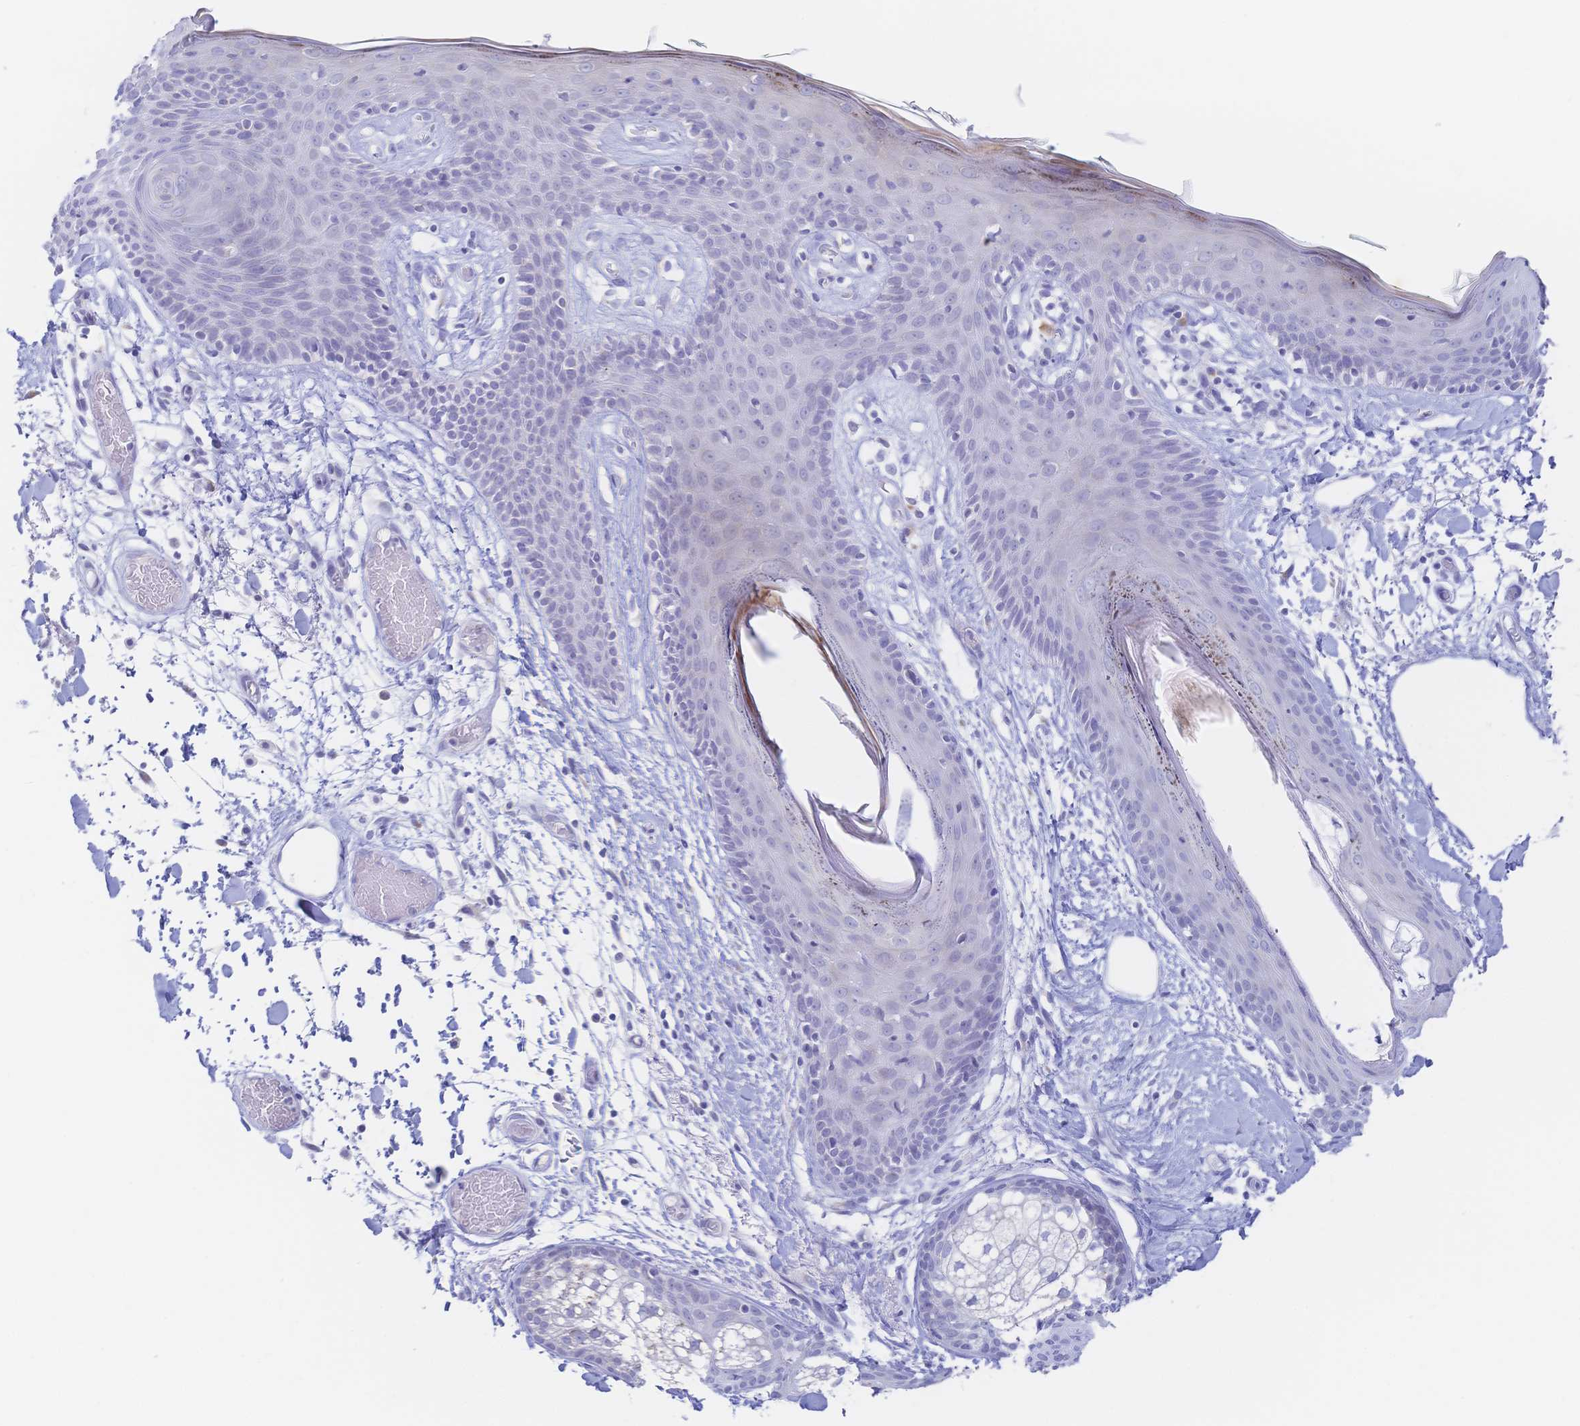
{"staining": {"intensity": "negative", "quantity": "none", "location": "none"}, "tissue": "skin", "cell_type": "Fibroblasts", "image_type": "normal", "snomed": [{"axis": "morphology", "description": "Normal tissue, NOS"}, {"axis": "topography", "description": "Skin"}], "caption": "The photomicrograph shows no staining of fibroblasts in normal skin.", "gene": "SIAH3", "patient": {"sex": "male", "age": 79}}